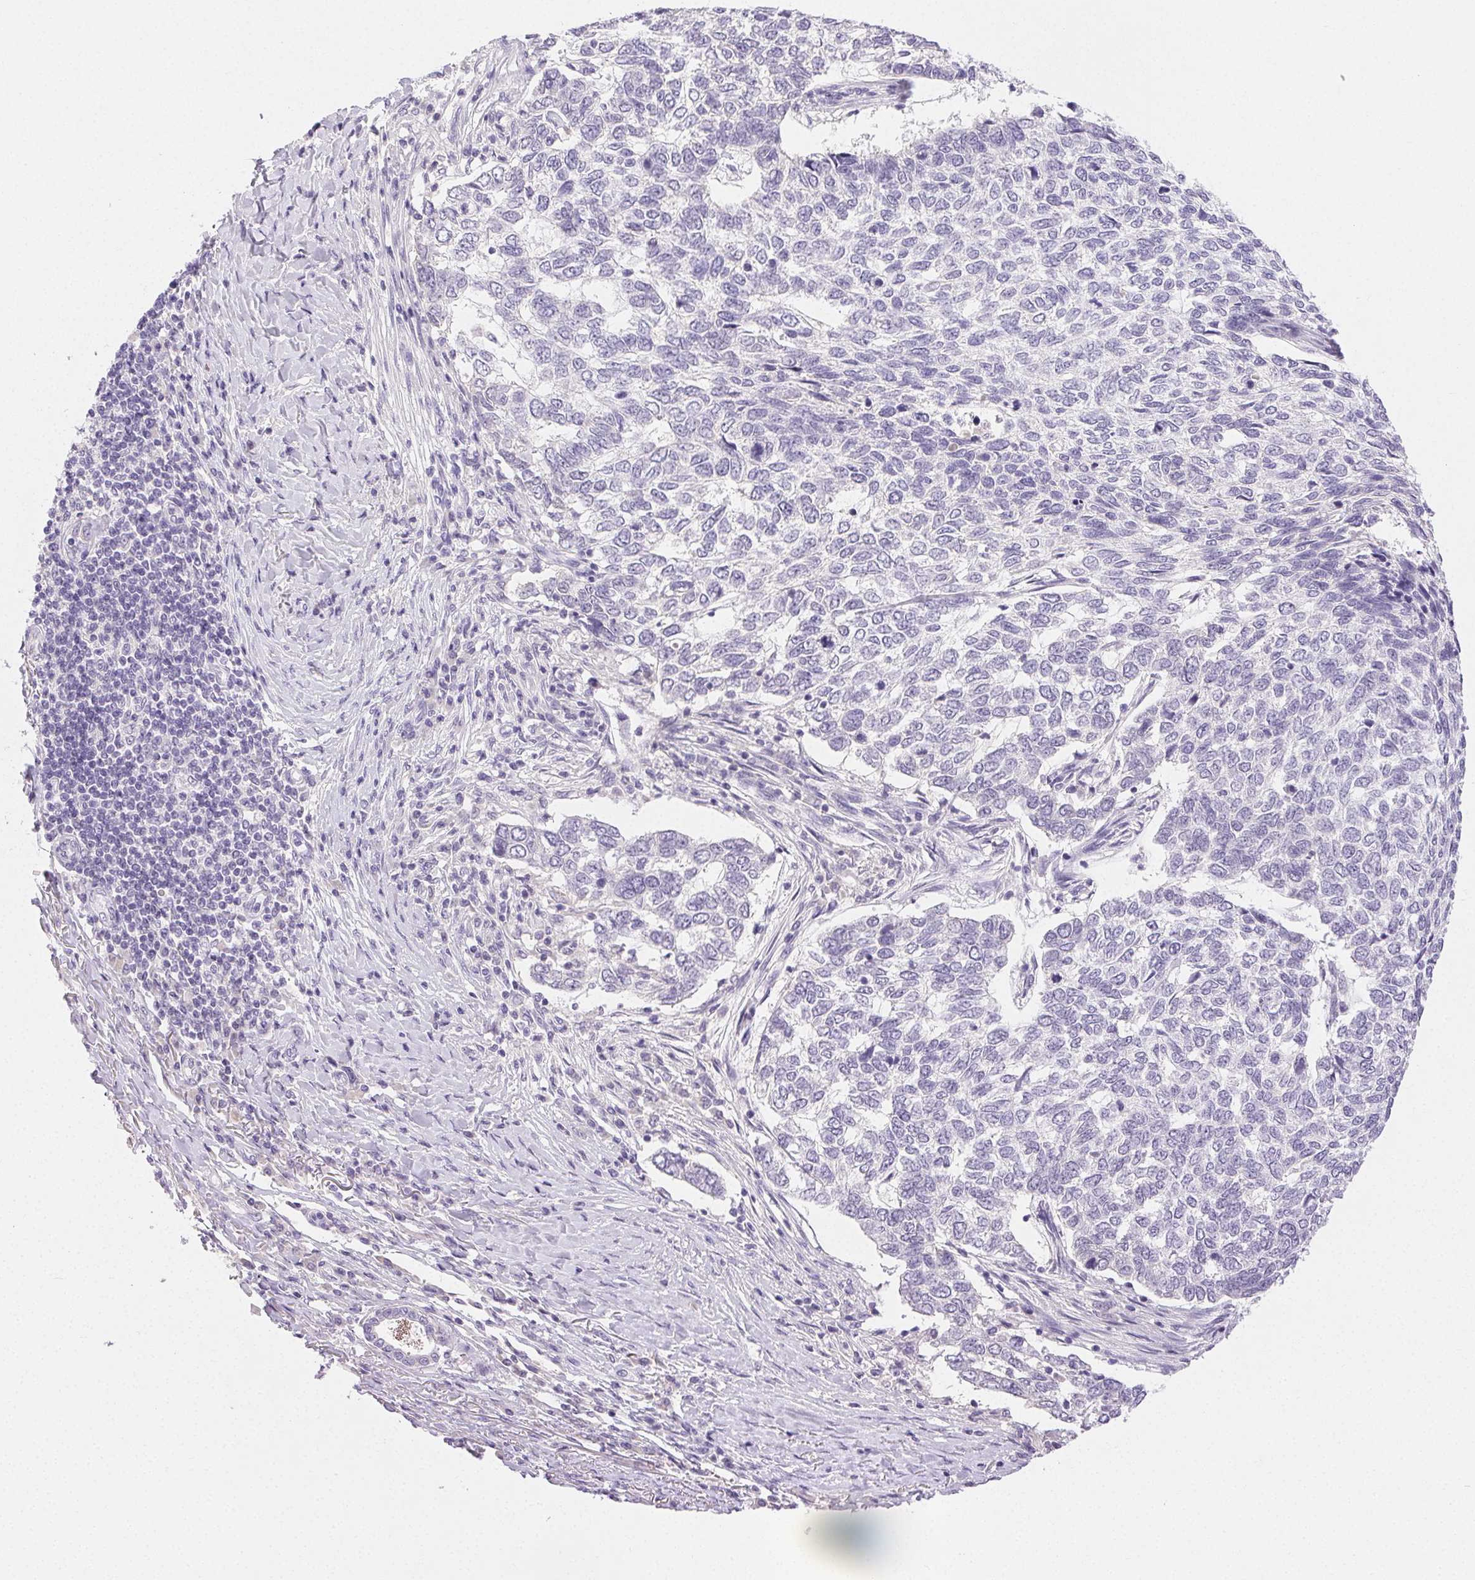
{"staining": {"intensity": "negative", "quantity": "none", "location": "none"}, "tissue": "skin cancer", "cell_type": "Tumor cells", "image_type": "cancer", "snomed": [{"axis": "morphology", "description": "Basal cell carcinoma"}, {"axis": "topography", "description": "Skin"}], "caption": "Tumor cells show no significant protein staining in skin basal cell carcinoma.", "gene": "EMX2", "patient": {"sex": "female", "age": 65}}